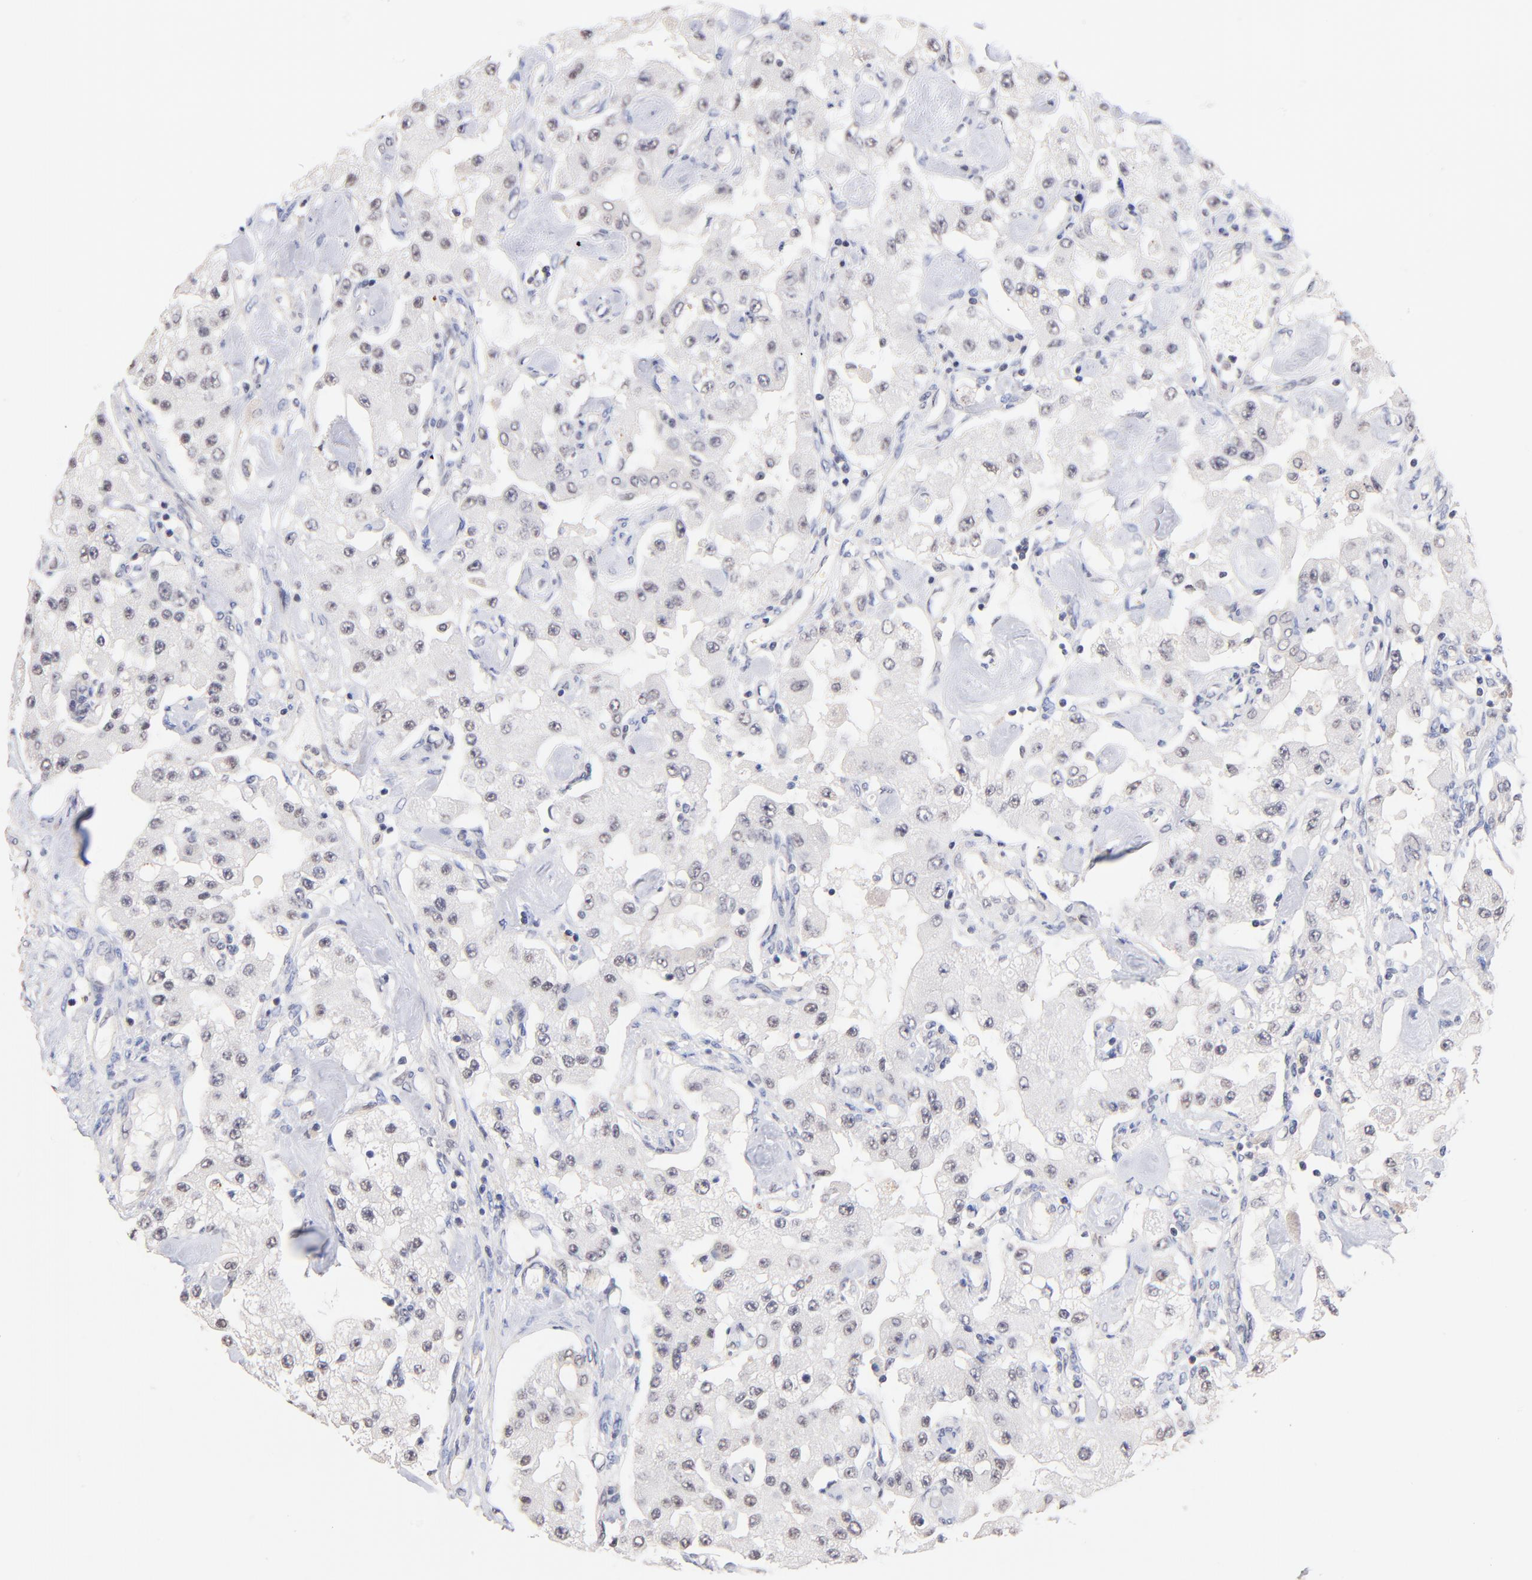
{"staining": {"intensity": "negative", "quantity": "none", "location": "none"}, "tissue": "carcinoid", "cell_type": "Tumor cells", "image_type": "cancer", "snomed": [{"axis": "morphology", "description": "Carcinoid, malignant, NOS"}, {"axis": "topography", "description": "Pancreas"}], "caption": "Carcinoid was stained to show a protein in brown. There is no significant expression in tumor cells.", "gene": "RIBC2", "patient": {"sex": "male", "age": 41}}